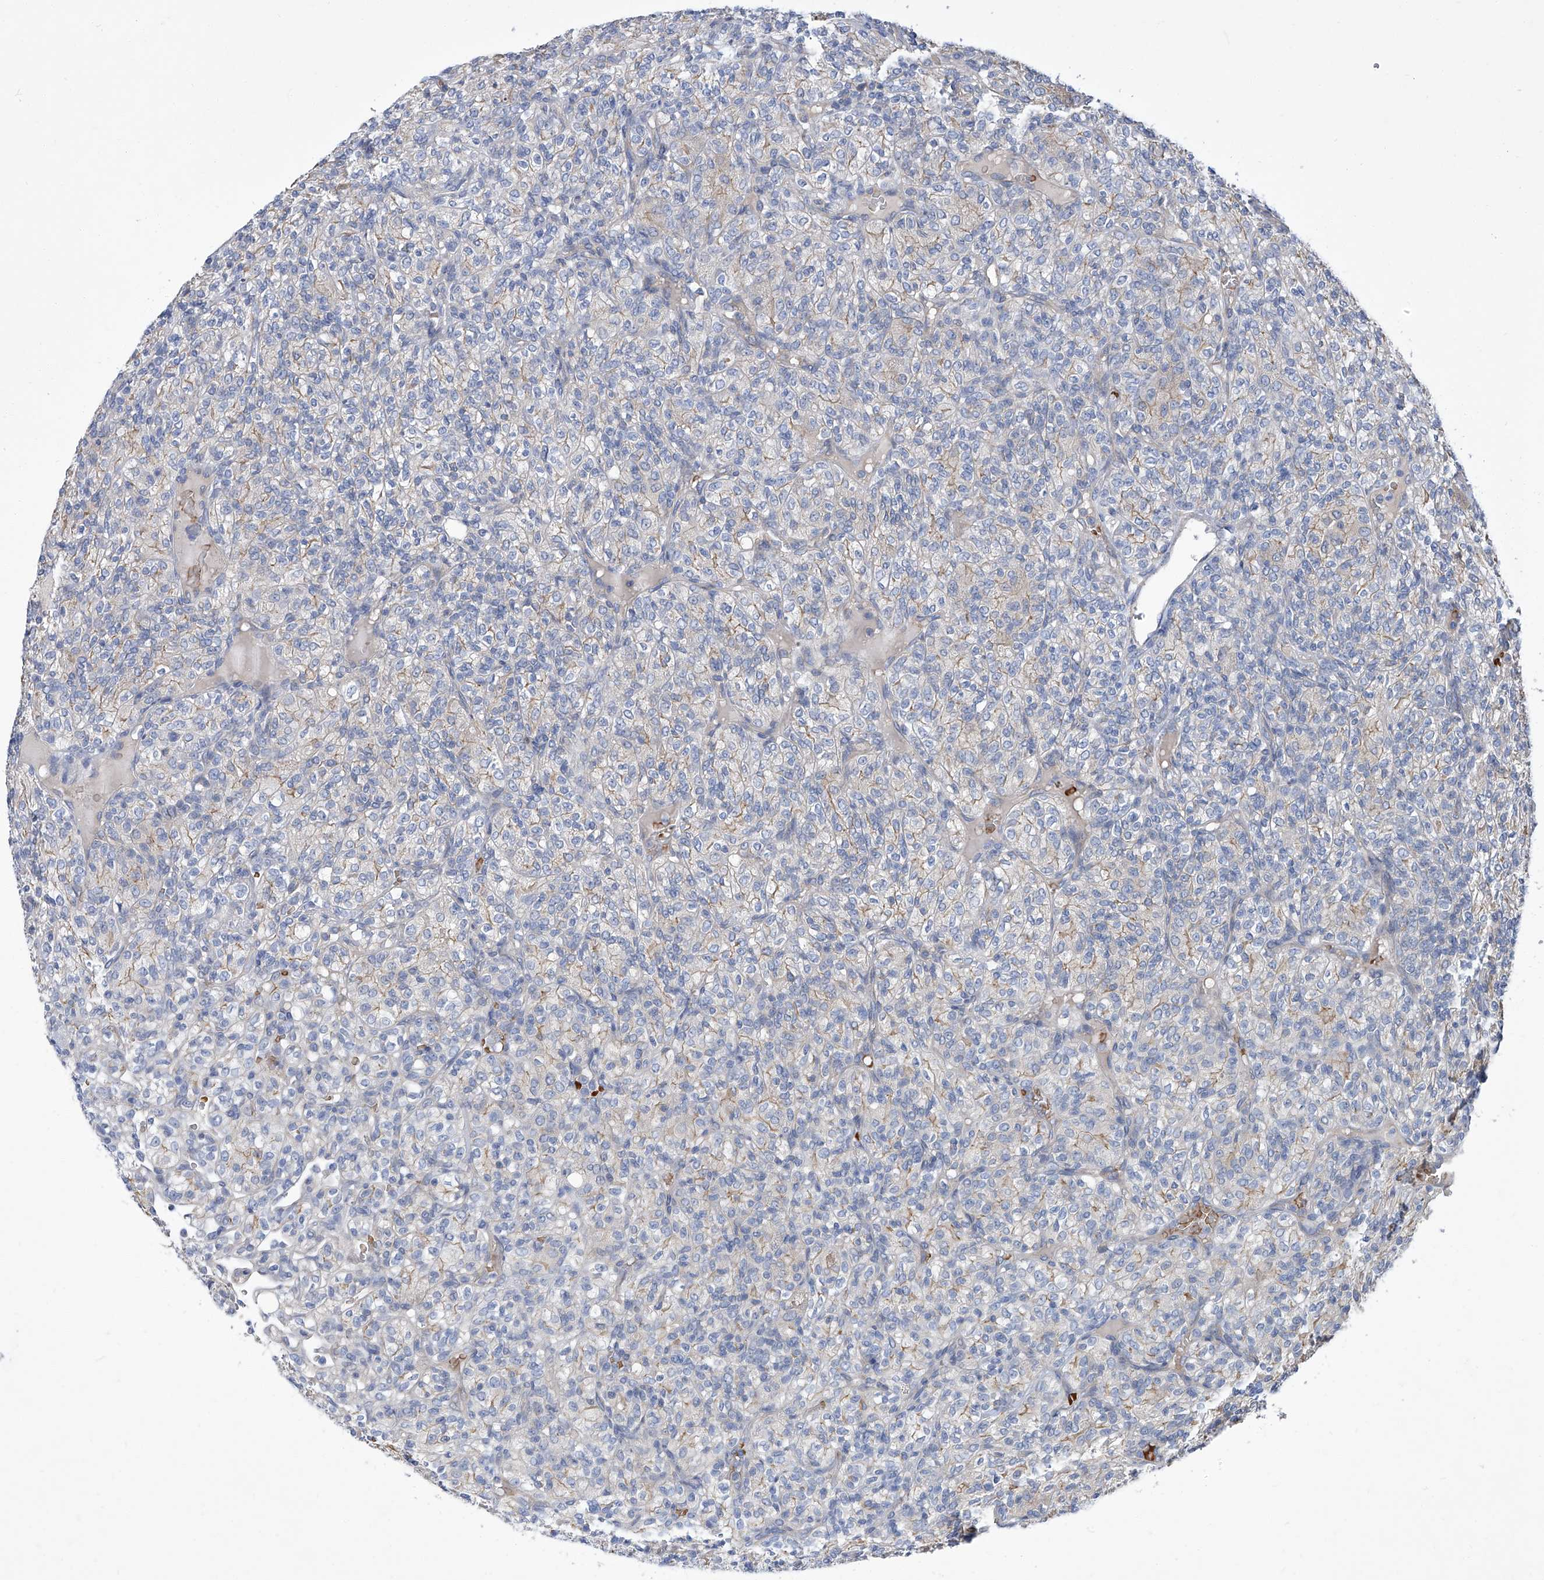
{"staining": {"intensity": "weak", "quantity": "<25%", "location": "cytoplasmic/membranous"}, "tissue": "renal cancer", "cell_type": "Tumor cells", "image_type": "cancer", "snomed": [{"axis": "morphology", "description": "Adenocarcinoma, NOS"}, {"axis": "topography", "description": "Kidney"}], "caption": "Immunohistochemical staining of renal cancer (adenocarcinoma) exhibits no significant staining in tumor cells.", "gene": "PARD3", "patient": {"sex": "male", "age": 77}}